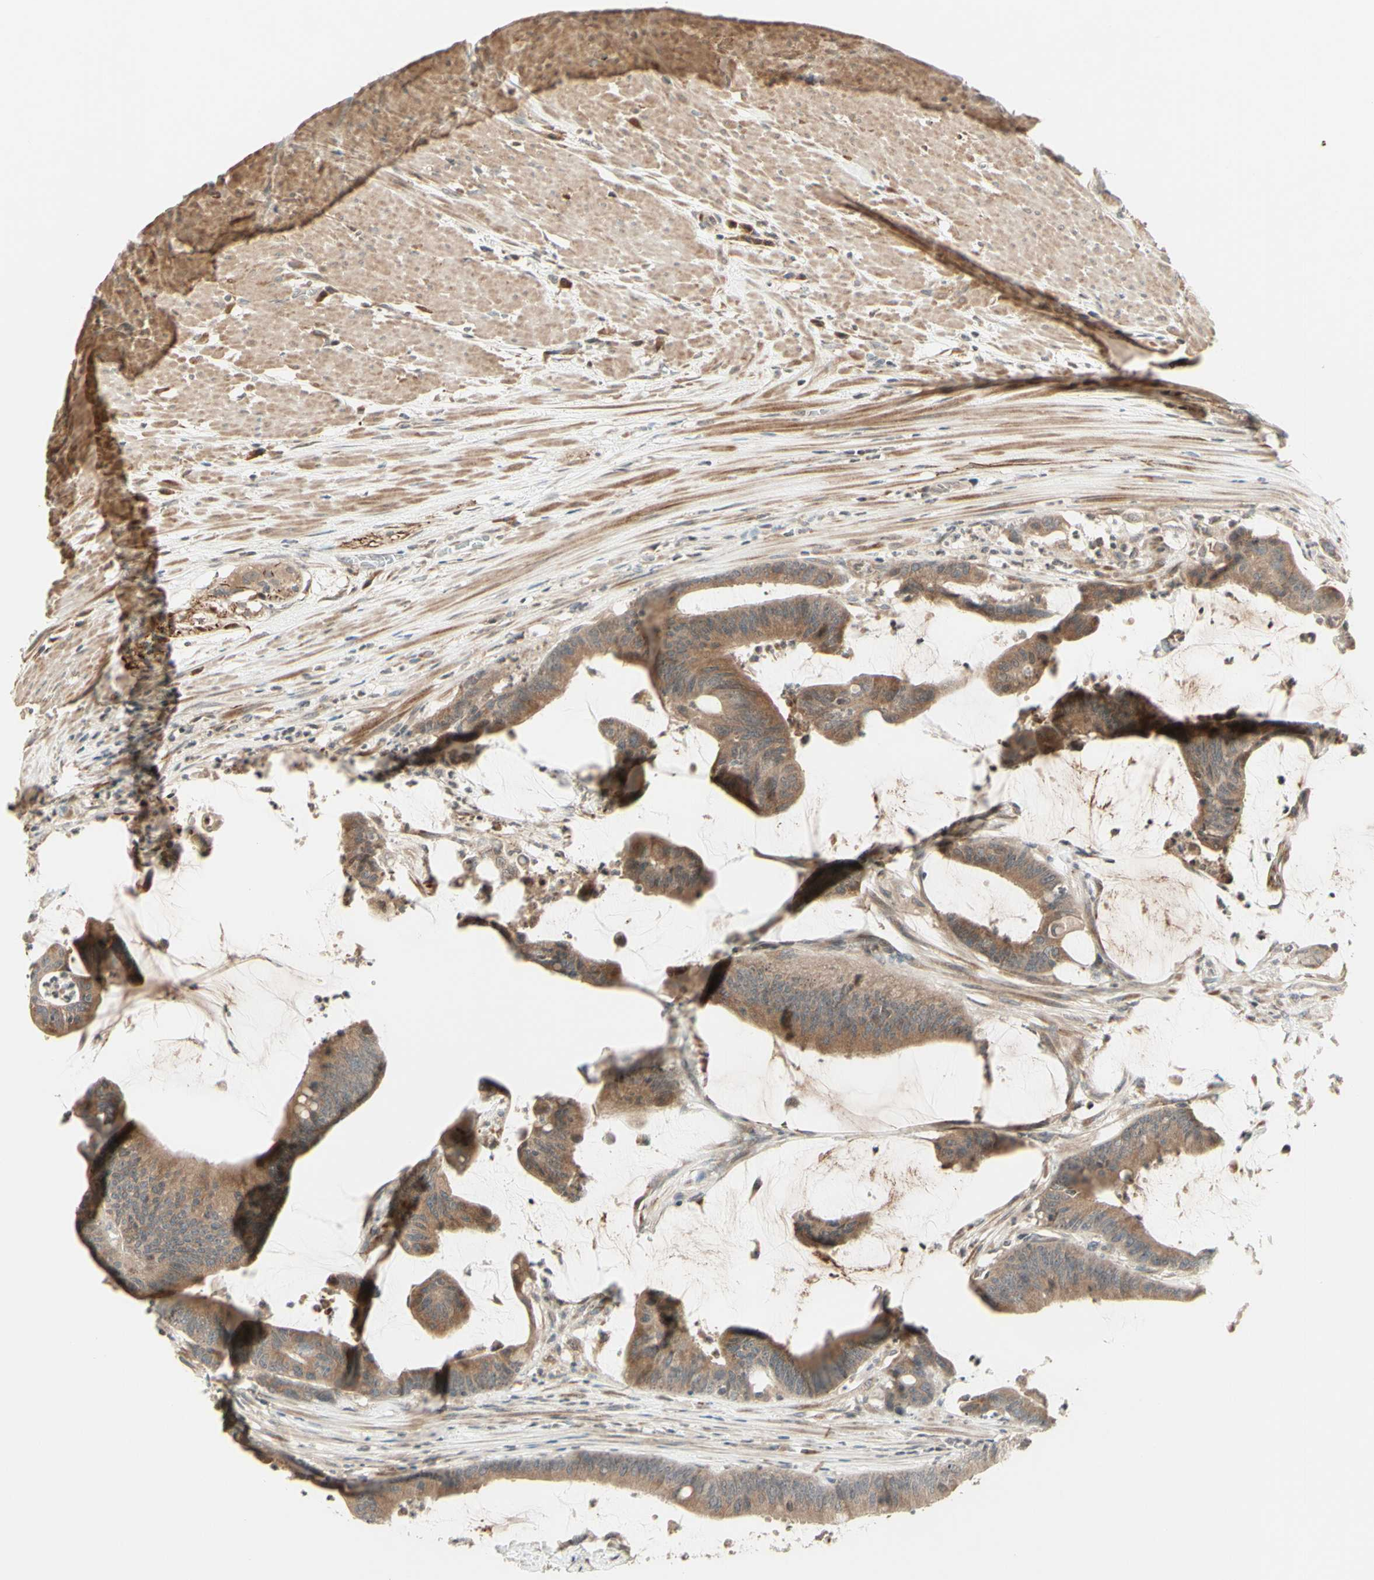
{"staining": {"intensity": "weak", "quantity": ">75%", "location": "cytoplasmic/membranous"}, "tissue": "colorectal cancer", "cell_type": "Tumor cells", "image_type": "cancer", "snomed": [{"axis": "morphology", "description": "Adenocarcinoma, NOS"}, {"axis": "topography", "description": "Rectum"}], "caption": "Immunohistochemistry (IHC) of colorectal cancer (adenocarcinoma) shows low levels of weak cytoplasmic/membranous positivity in about >75% of tumor cells.", "gene": "ZW10", "patient": {"sex": "female", "age": 66}}